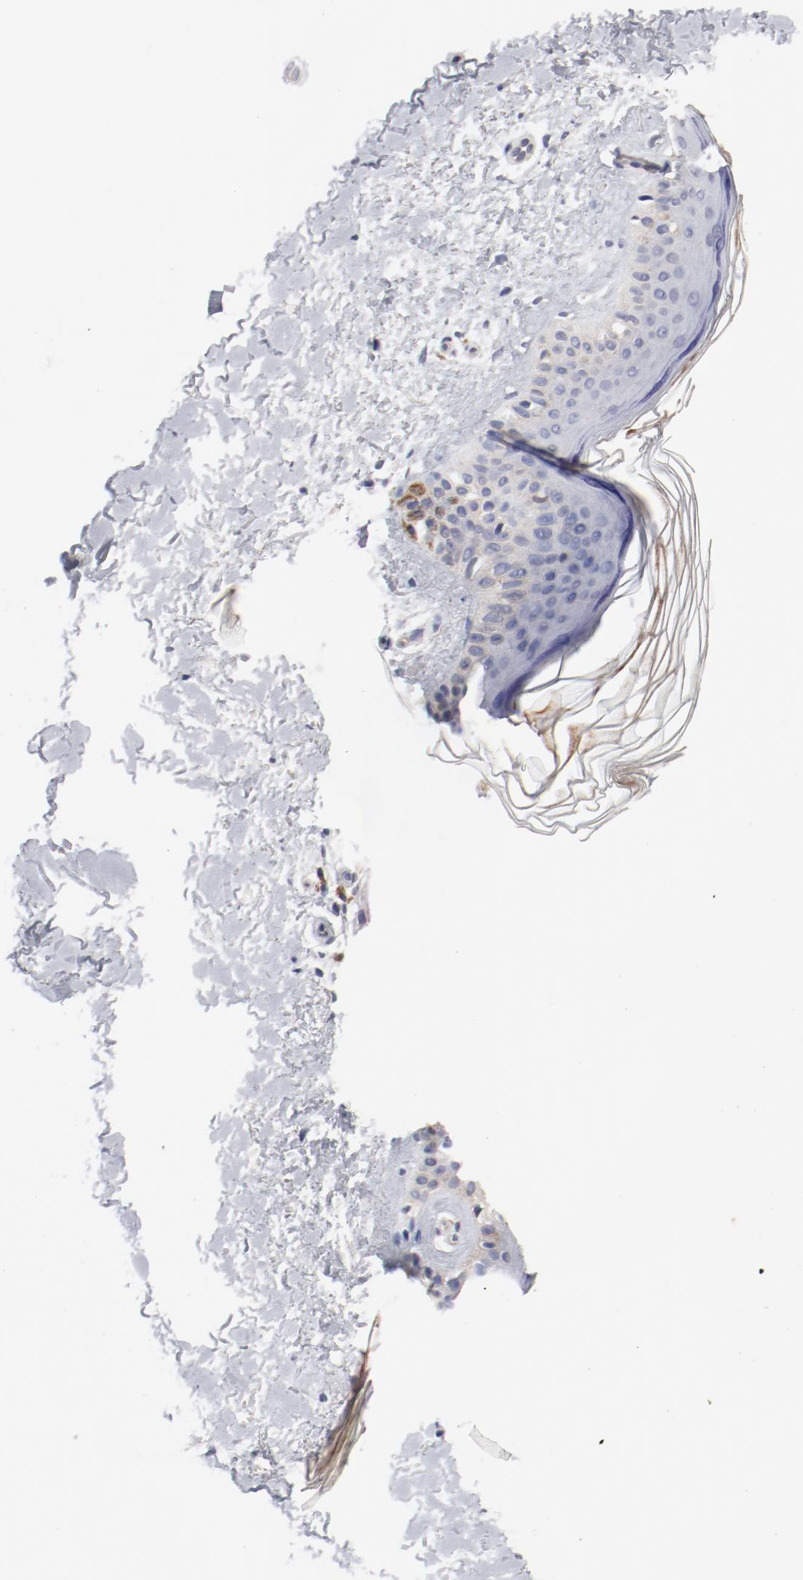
{"staining": {"intensity": "negative", "quantity": "none", "location": "none"}, "tissue": "skin", "cell_type": "Fibroblasts", "image_type": "normal", "snomed": [{"axis": "morphology", "description": "Normal tissue, NOS"}, {"axis": "topography", "description": "Skin"}], "caption": "Skin stained for a protein using immunohistochemistry demonstrates no expression fibroblasts.", "gene": "CBL", "patient": {"sex": "female", "age": 19}}